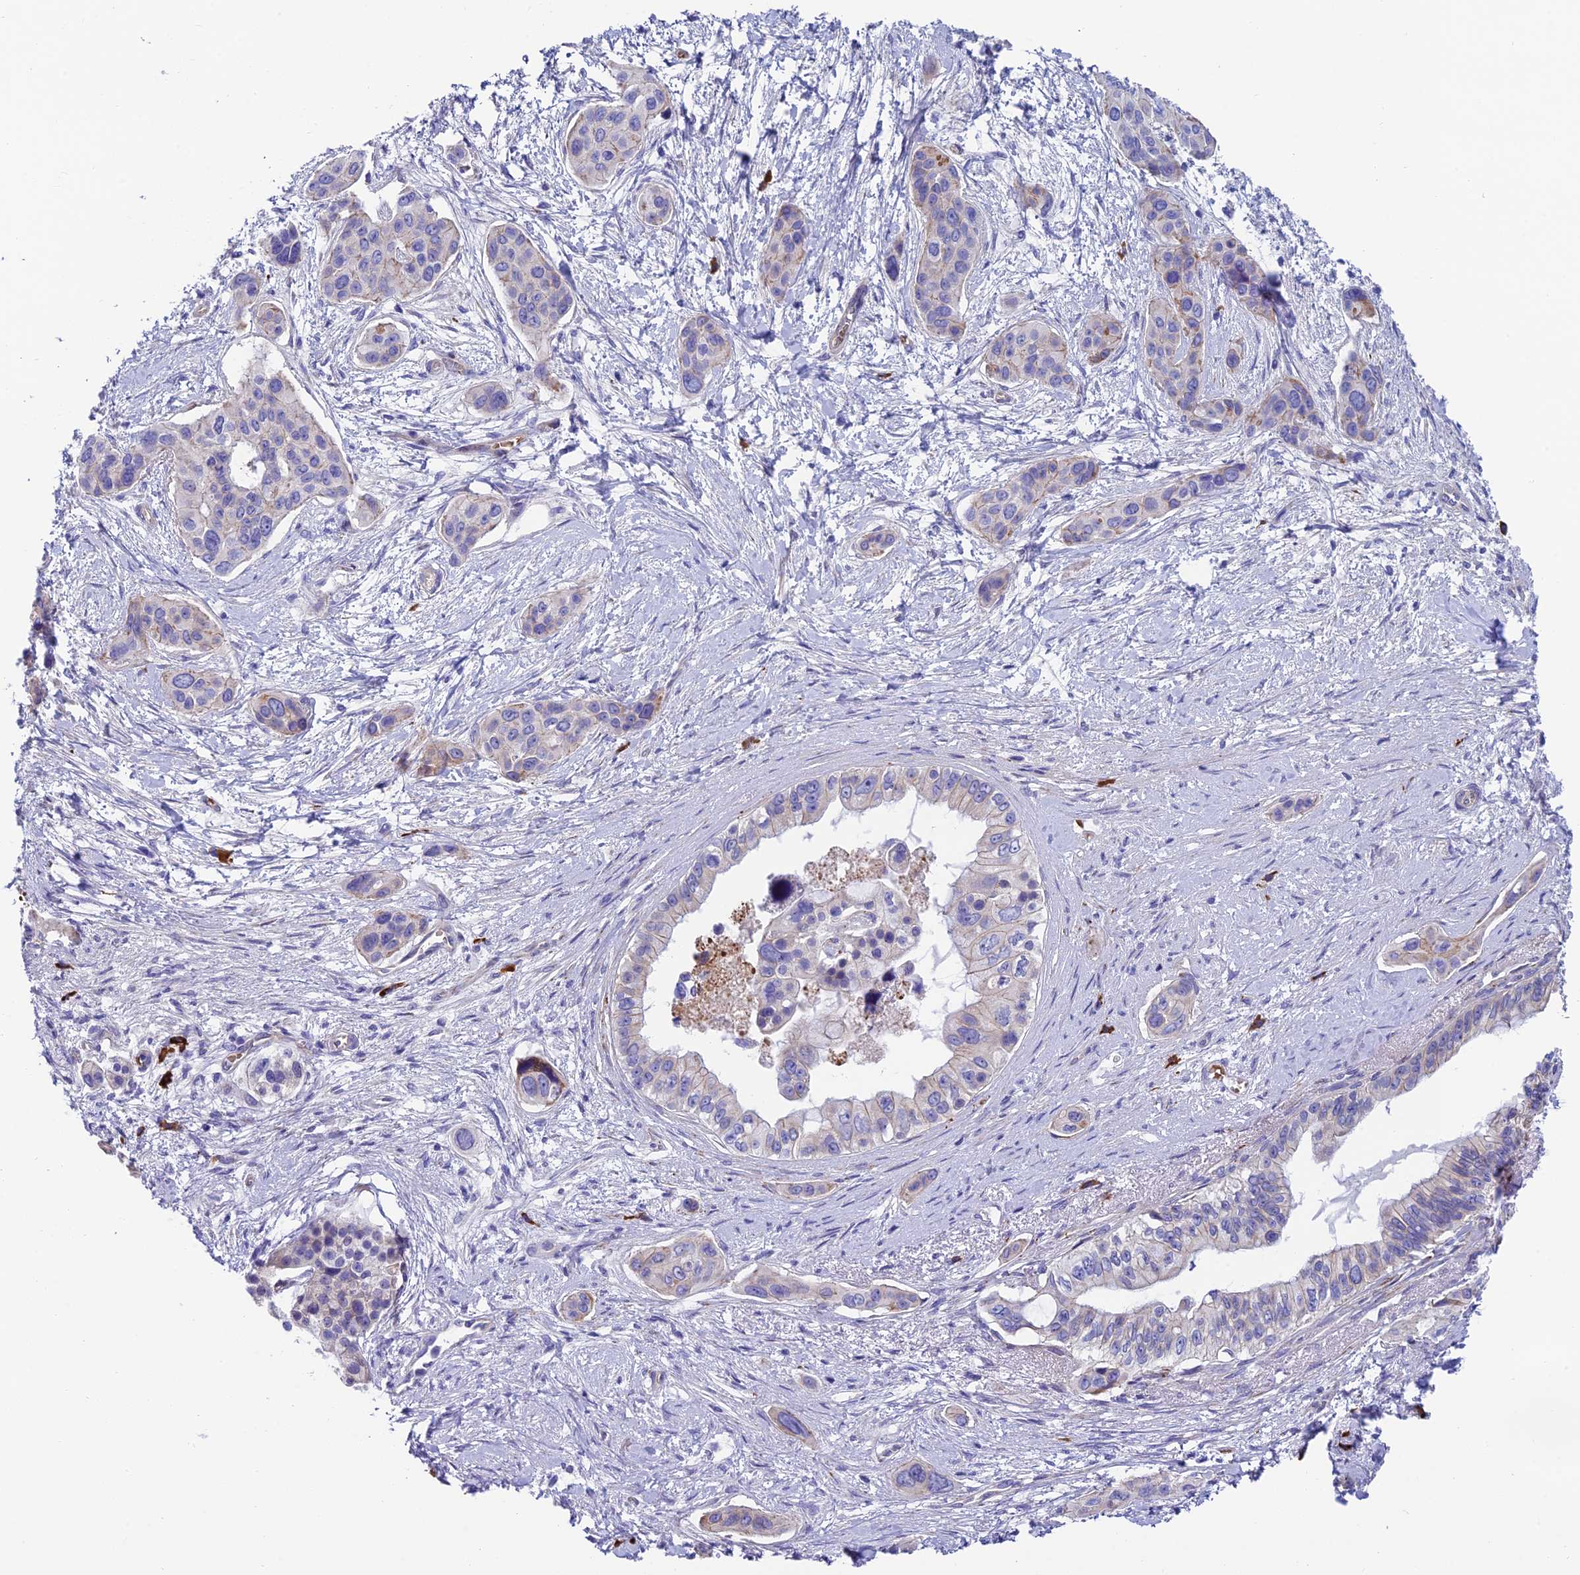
{"staining": {"intensity": "moderate", "quantity": "<25%", "location": "cytoplasmic/membranous"}, "tissue": "pancreatic cancer", "cell_type": "Tumor cells", "image_type": "cancer", "snomed": [{"axis": "morphology", "description": "Adenocarcinoma, NOS"}, {"axis": "topography", "description": "Pancreas"}], "caption": "Protein expression analysis of pancreatic cancer reveals moderate cytoplasmic/membranous staining in approximately <25% of tumor cells.", "gene": "MACIR", "patient": {"sex": "male", "age": 72}}